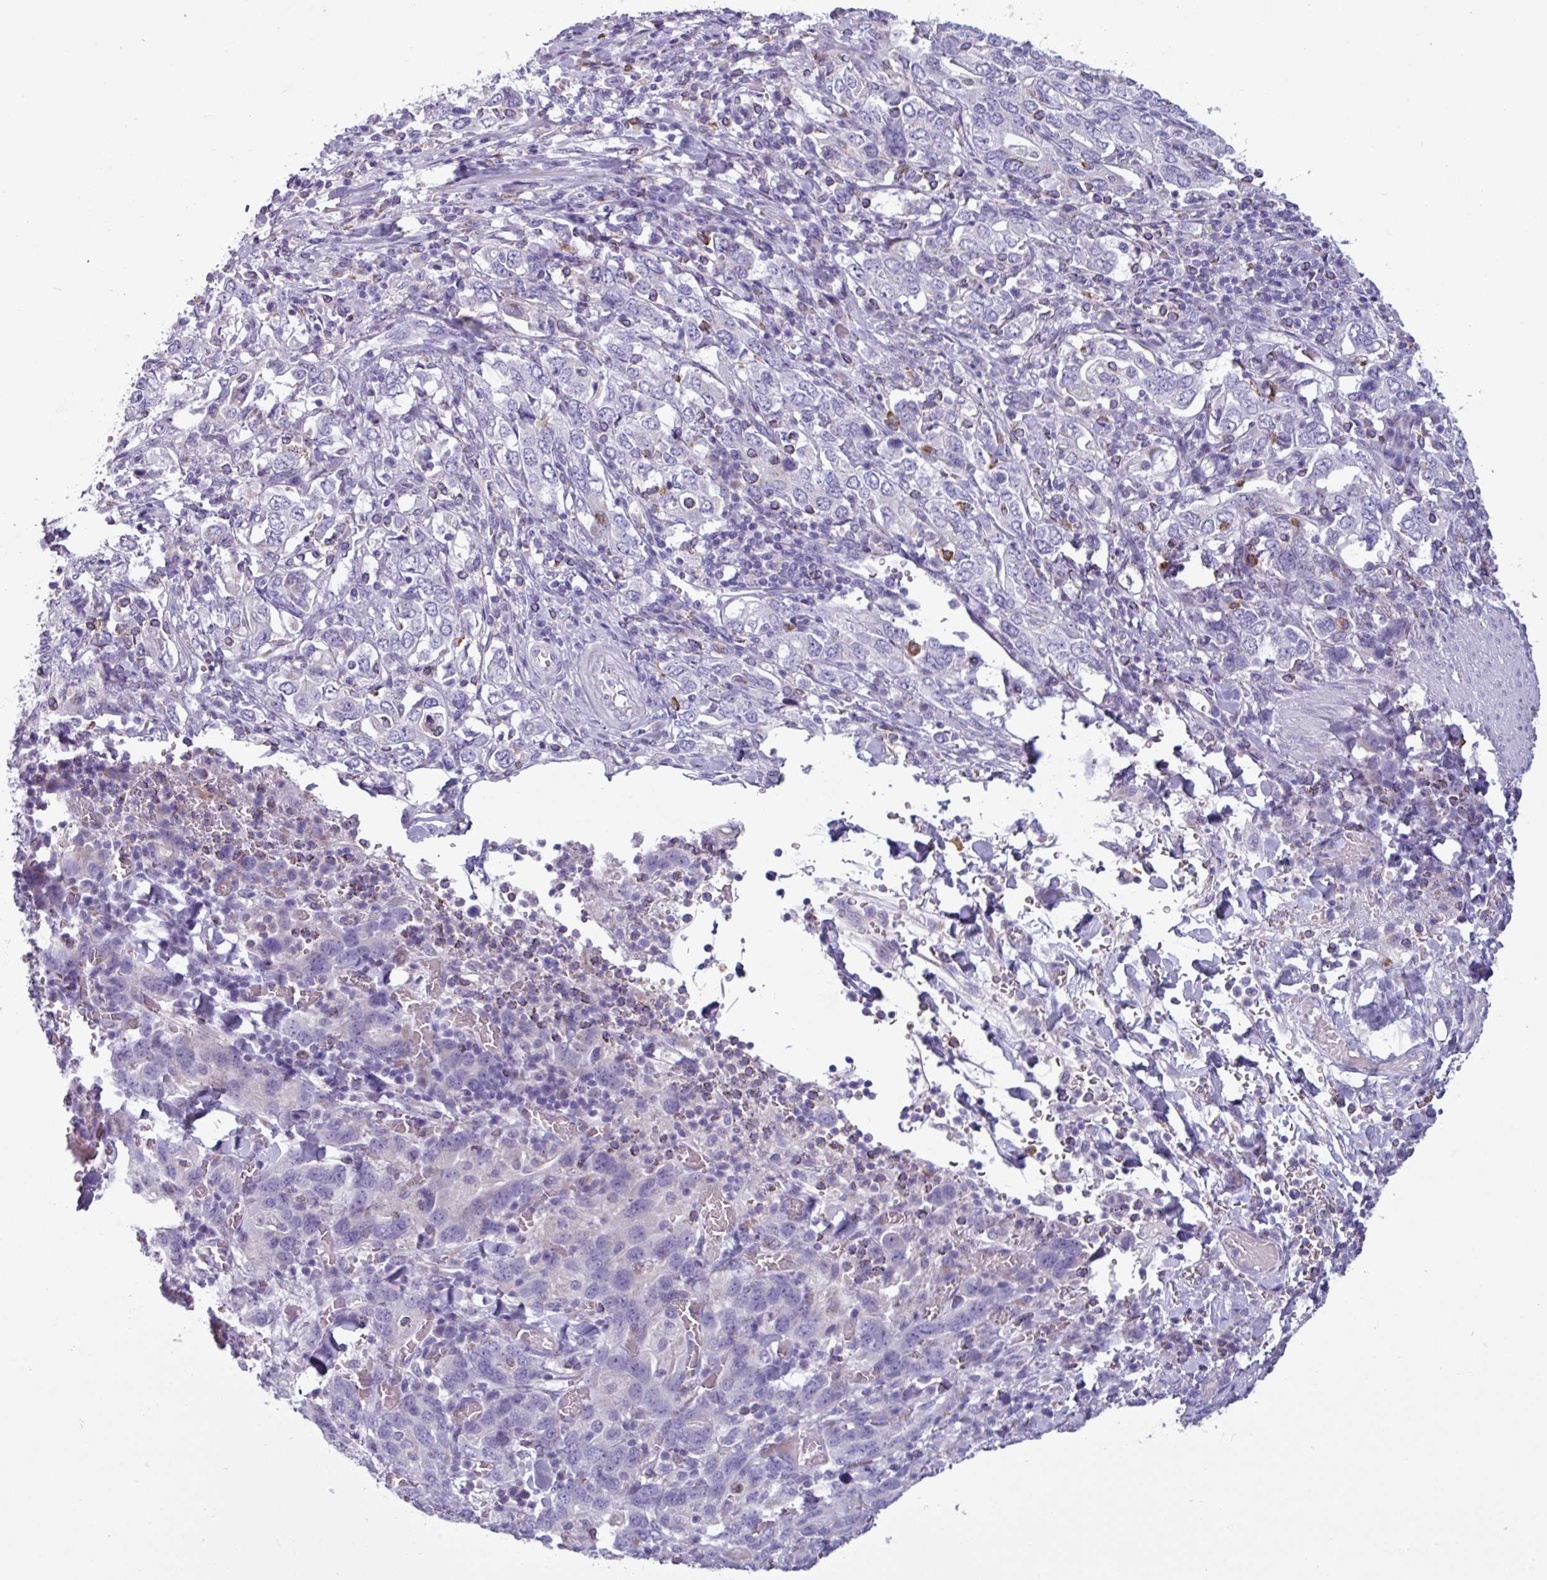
{"staining": {"intensity": "negative", "quantity": "none", "location": "none"}, "tissue": "stomach cancer", "cell_type": "Tumor cells", "image_type": "cancer", "snomed": [{"axis": "morphology", "description": "Adenocarcinoma, NOS"}, {"axis": "topography", "description": "Stomach, upper"}, {"axis": "topography", "description": "Stomach"}], "caption": "The immunohistochemistry (IHC) photomicrograph has no significant staining in tumor cells of stomach adenocarcinoma tissue.", "gene": "ADGRE1", "patient": {"sex": "male", "age": 62}}